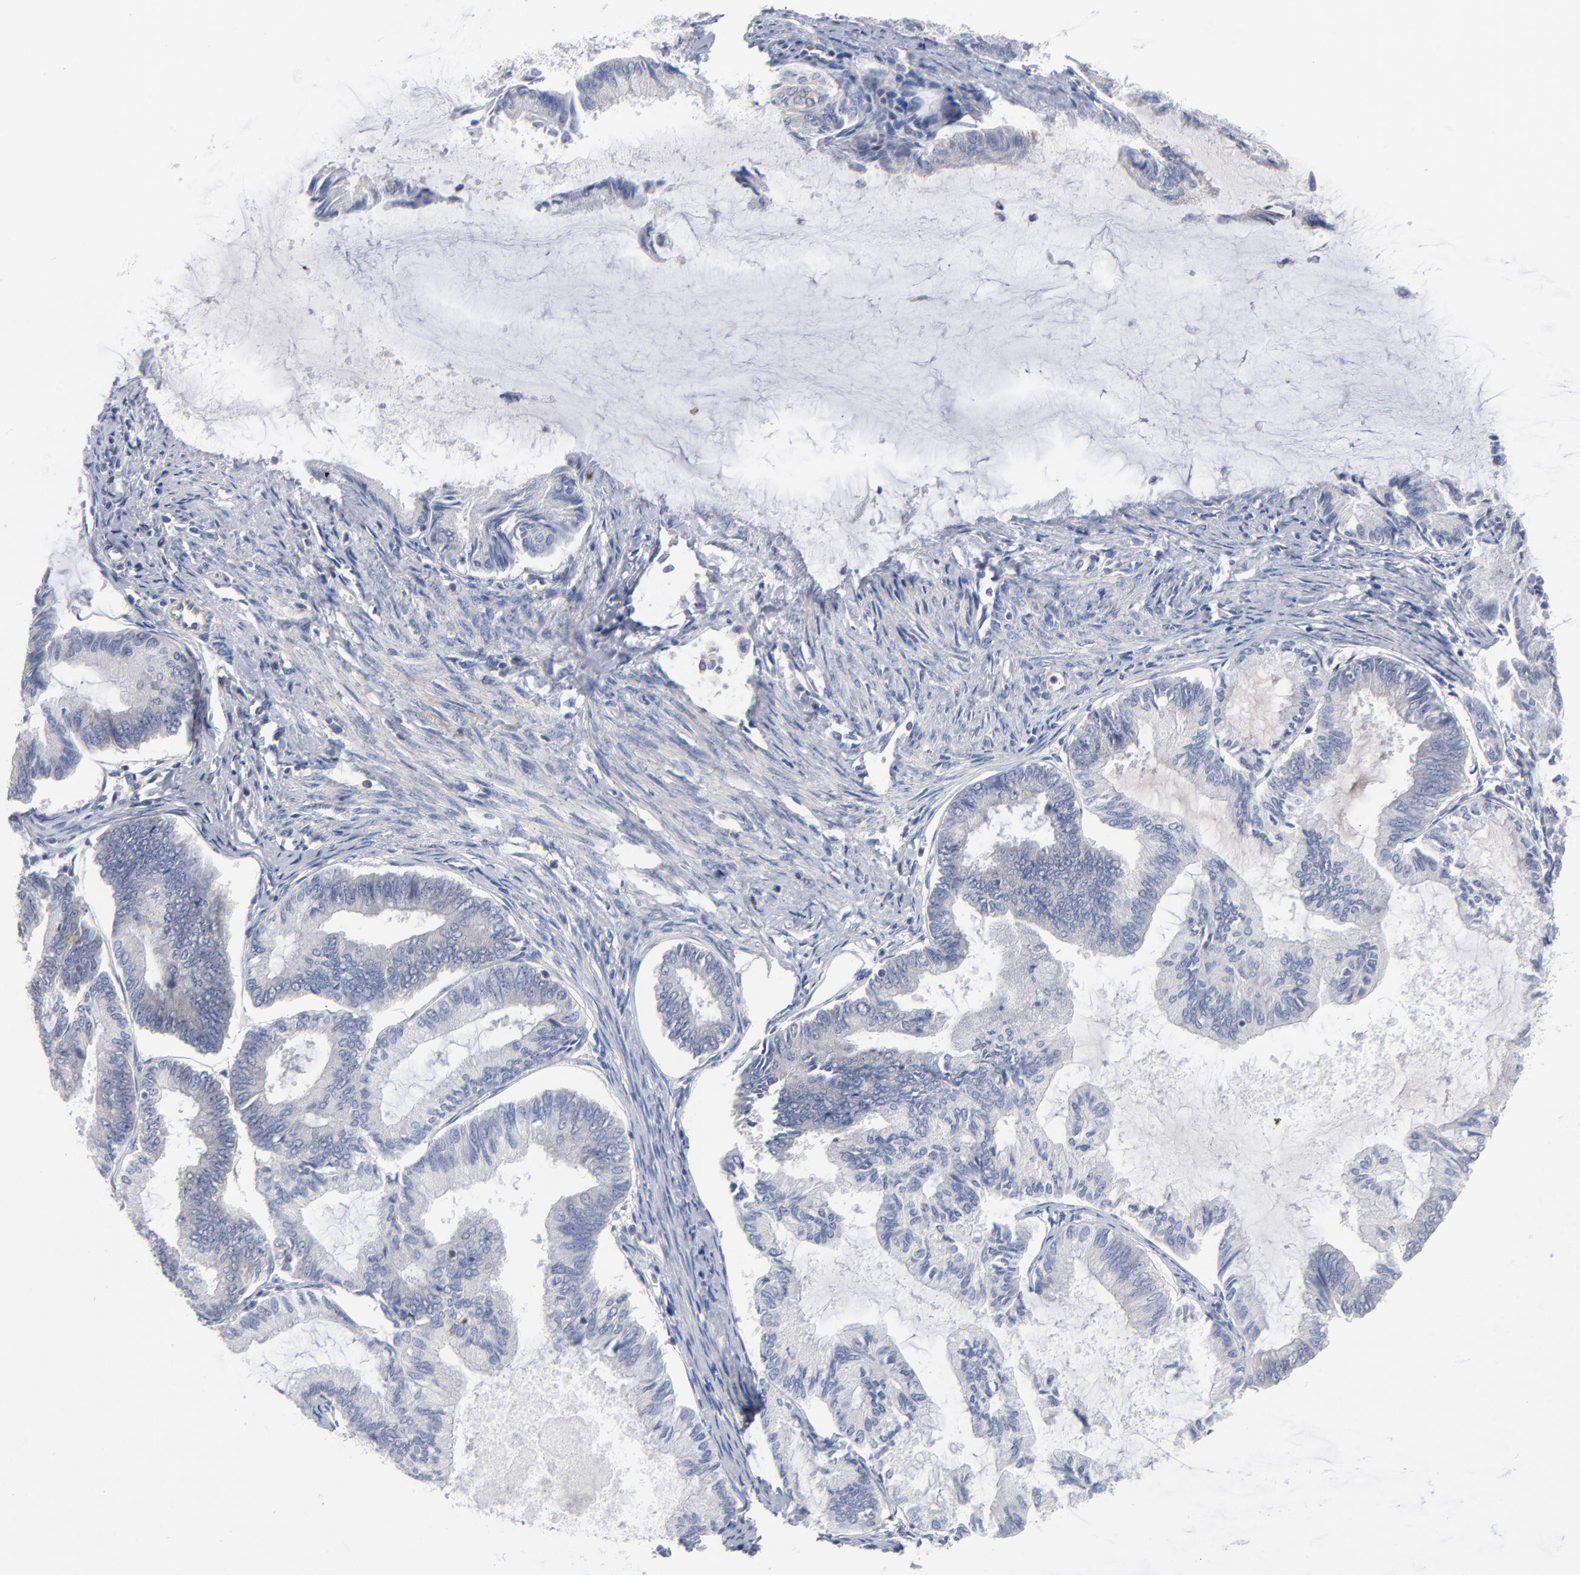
{"staining": {"intensity": "weak", "quantity": "<25%", "location": "cytoplasmic/membranous"}, "tissue": "endometrial cancer", "cell_type": "Tumor cells", "image_type": "cancer", "snomed": [{"axis": "morphology", "description": "Adenocarcinoma, NOS"}, {"axis": "topography", "description": "Endometrium"}], "caption": "This image is of endometrial cancer (adenocarcinoma) stained with immunohistochemistry to label a protein in brown with the nuclei are counter-stained blue. There is no staining in tumor cells.", "gene": "PDLIM2", "patient": {"sex": "female", "age": 86}}